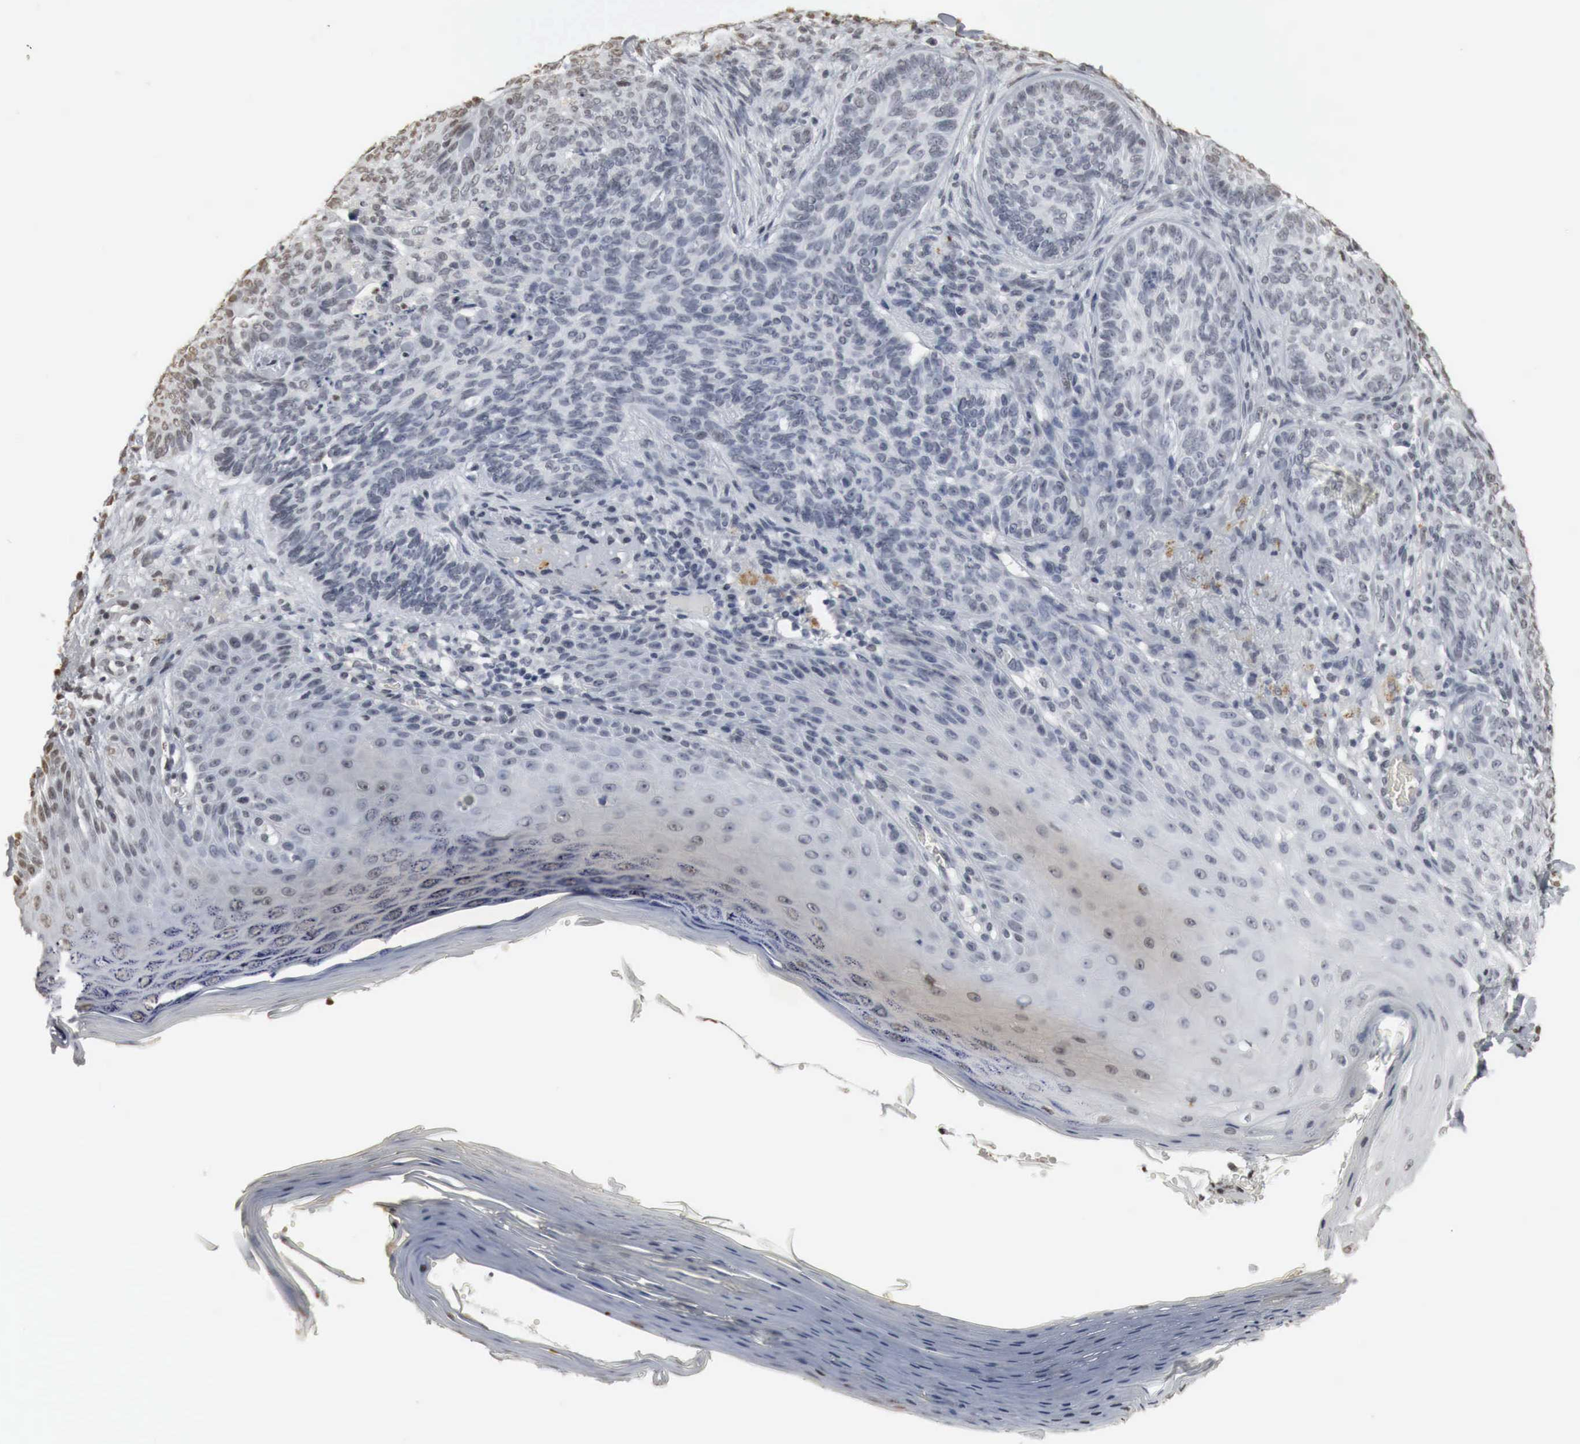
{"staining": {"intensity": "weak", "quantity": "<25%", "location": "nuclear"}, "tissue": "skin cancer", "cell_type": "Tumor cells", "image_type": "cancer", "snomed": [{"axis": "morphology", "description": "Normal tissue, NOS"}, {"axis": "morphology", "description": "Basal cell carcinoma"}, {"axis": "topography", "description": "Skin"}], "caption": "Human basal cell carcinoma (skin) stained for a protein using IHC reveals no staining in tumor cells.", "gene": "ERBB4", "patient": {"sex": "male", "age": 74}}